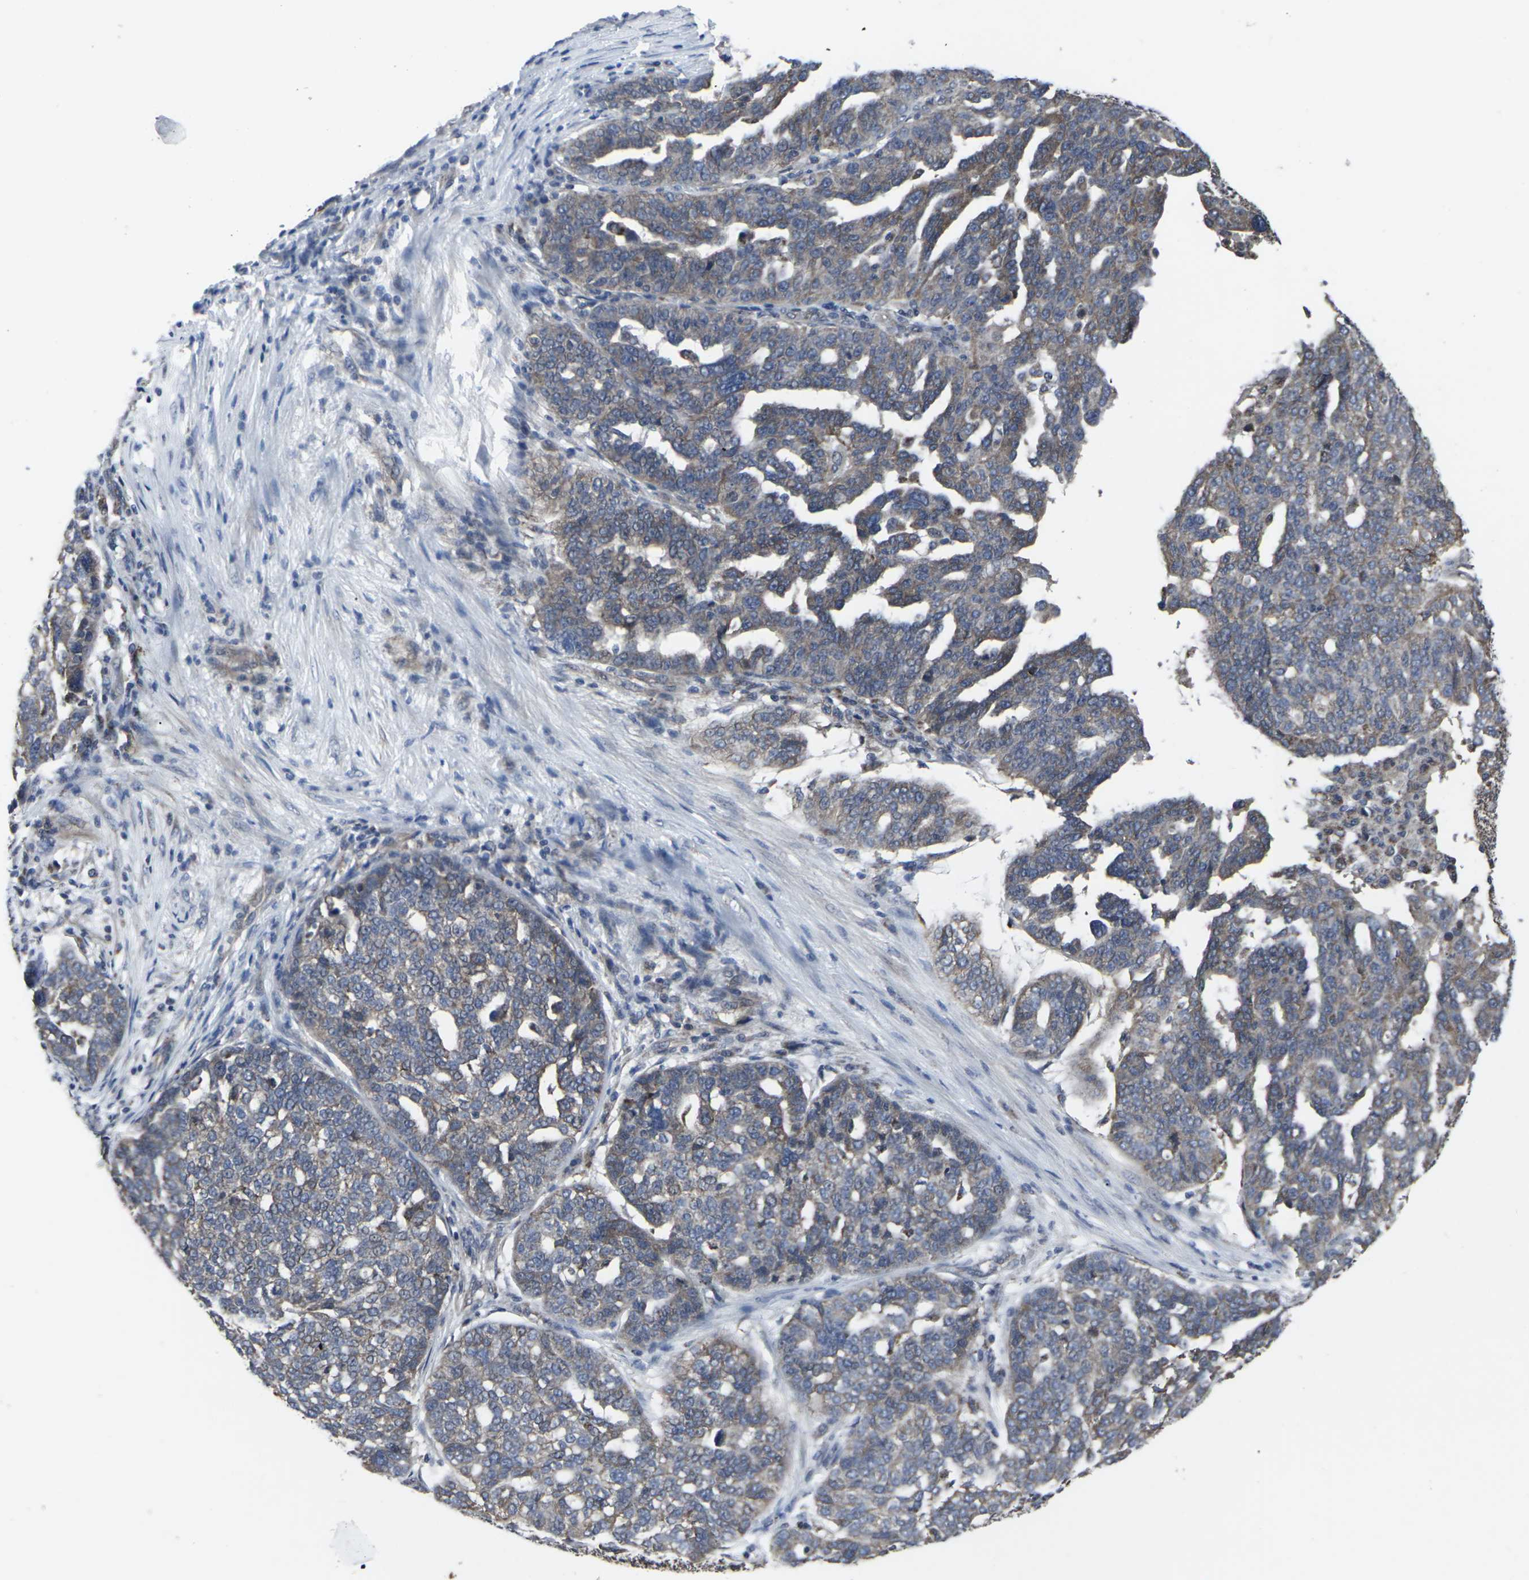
{"staining": {"intensity": "moderate", "quantity": ">75%", "location": "cytoplasmic/membranous"}, "tissue": "ovarian cancer", "cell_type": "Tumor cells", "image_type": "cancer", "snomed": [{"axis": "morphology", "description": "Cystadenocarcinoma, serous, NOS"}, {"axis": "topography", "description": "Ovary"}], "caption": "Immunohistochemical staining of human ovarian cancer (serous cystadenocarcinoma) exhibits medium levels of moderate cytoplasmic/membranous protein positivity in approximately >75% of tumor cells.", "gene": "MAPKAPK2", "patient": {"sex": "female", "age": 59}}